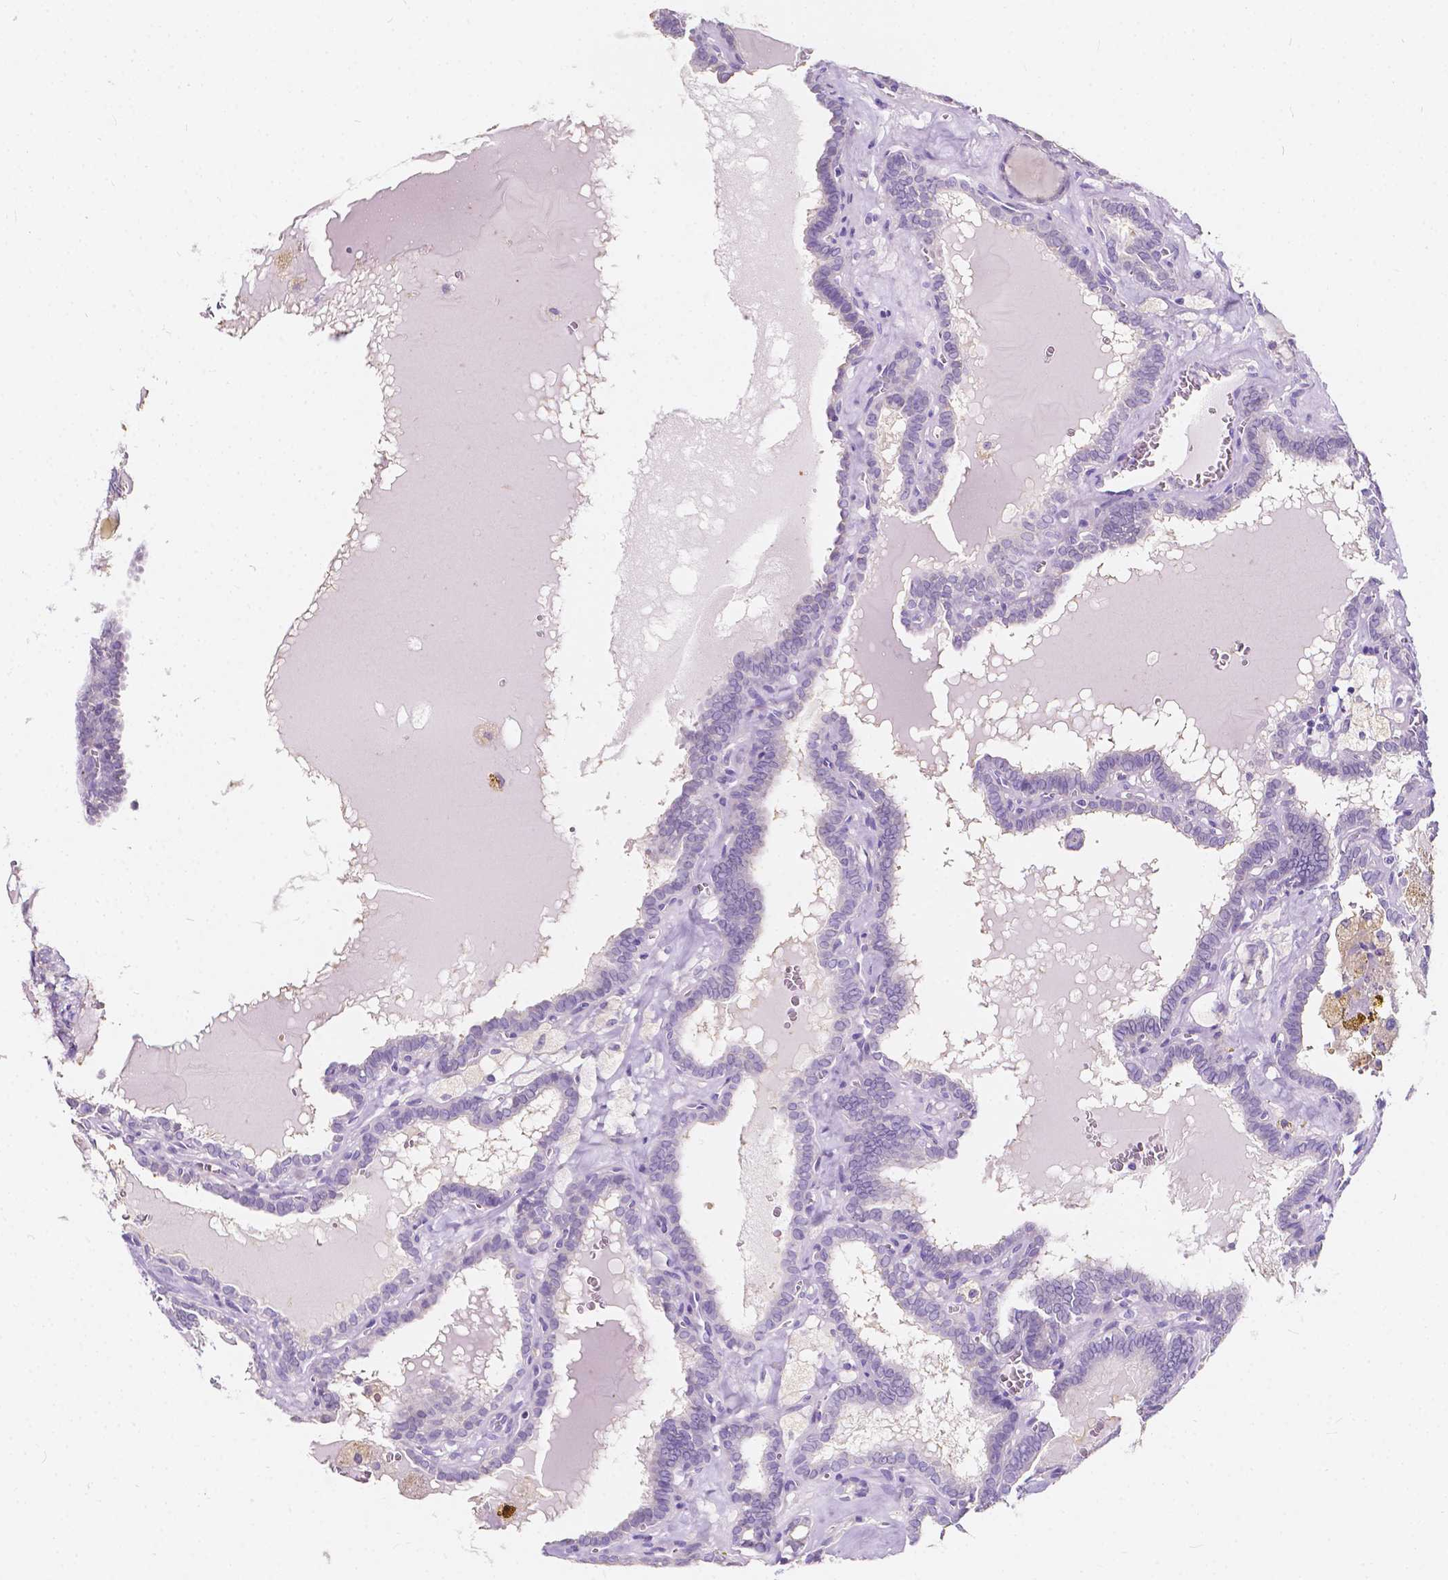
{"staining": {"intensity": "negative", "quantity": "none", "location": "none"}, "tissue": "thyroid cancer", "cell_type": "Tumor cells", "image_type": "cancer", "snomed": [{"axis": "morphology", "description": "Papillary adenocarcinoma, NOS"}, {"axis": "topography", "description": "Thyroid gland"}], "caption": "Immunohistochemical staining of papillary adenocarcinoma (thyroid) exhibits no significant expression in tumor cells.", "gene": "CLSTN2", "patient": {"sex": "female", "age": 39}}